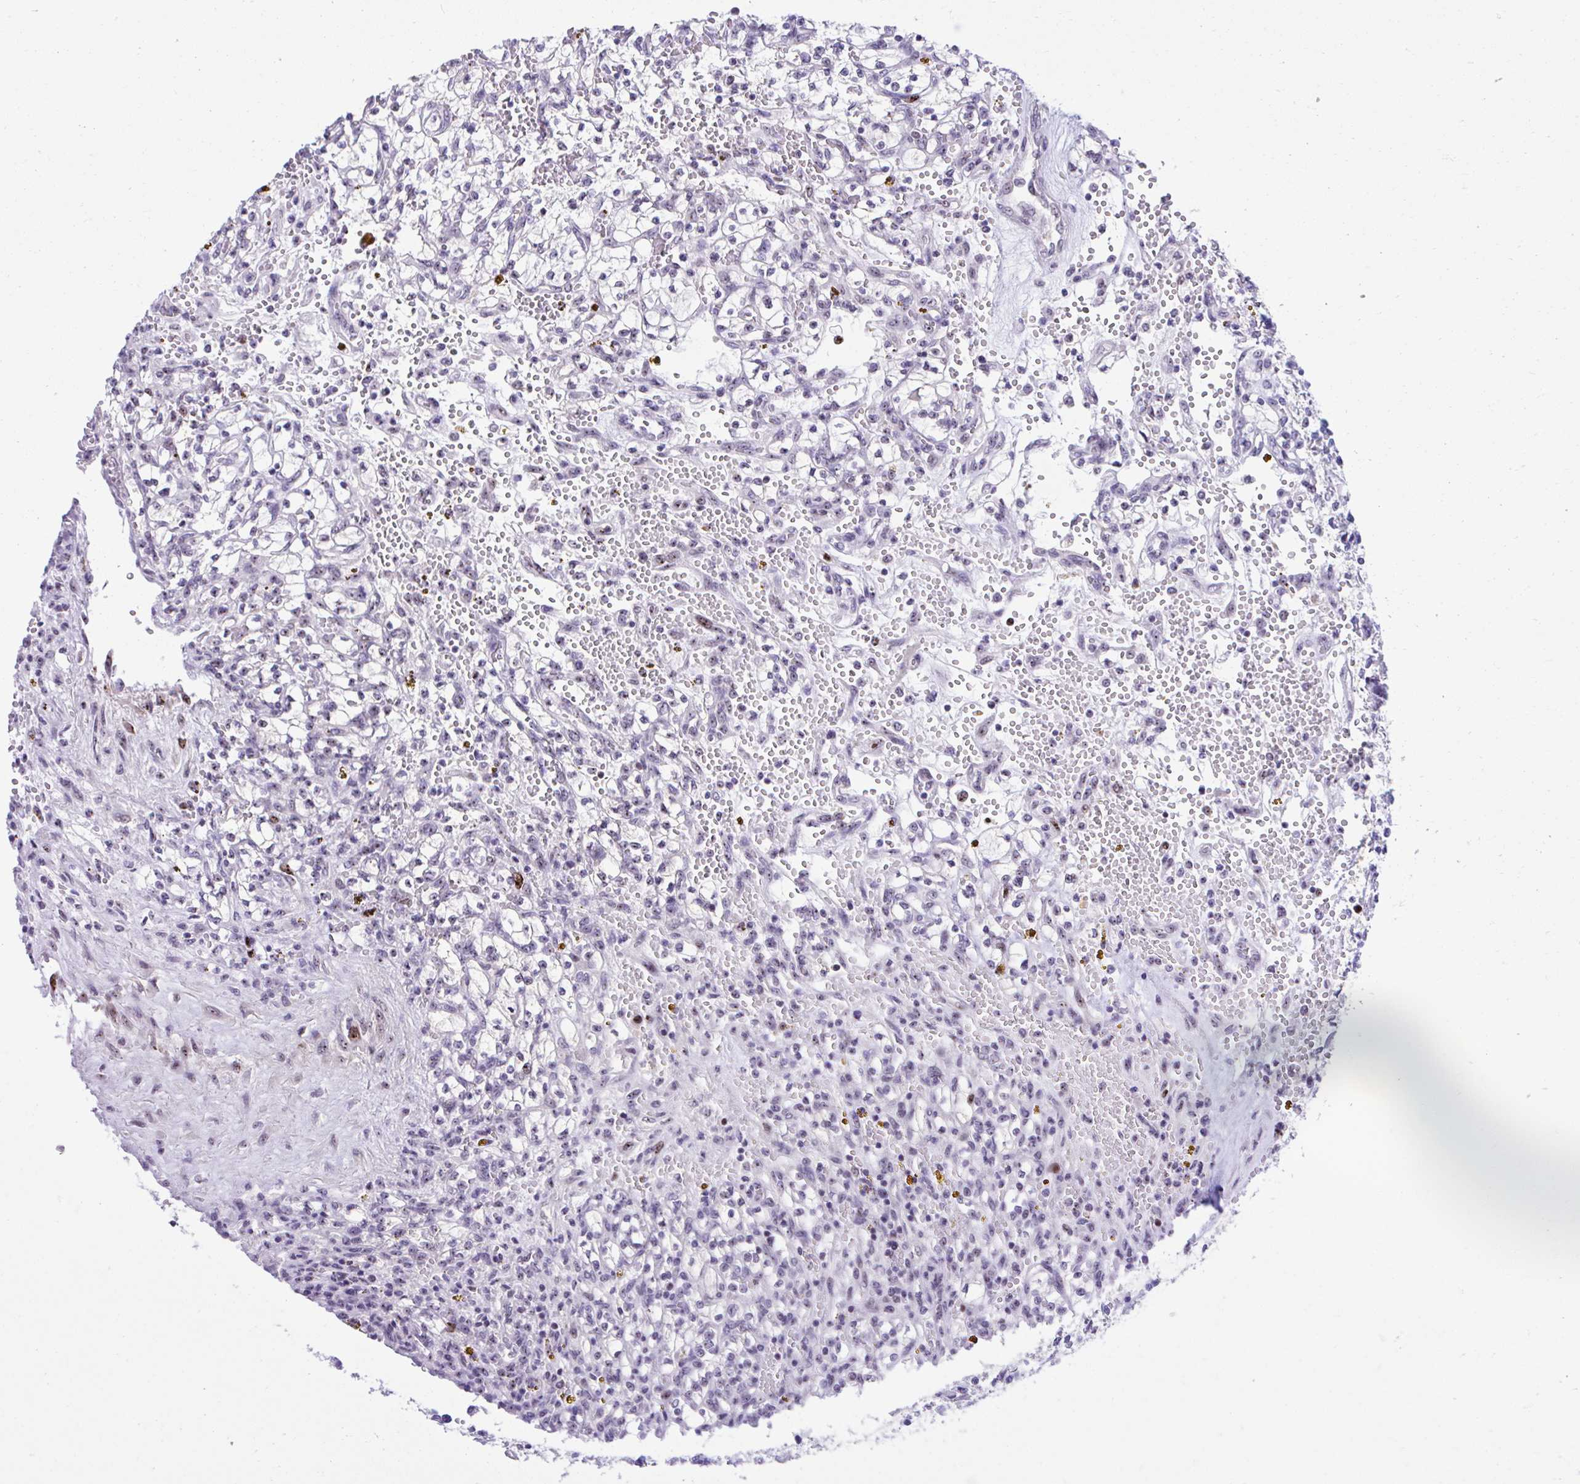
{"staining": {"intensity": "negative", "quantity": "none", "location": "none"}, "tissue": "renal cancer", "cell_type": "Tumor cells", "image_type": "cancer", "snomed": [{"axis": "morphology", "description": "Adenocarcinoma, NOS"}, {"axis": "topography", "description": "Kidney"}], "caption": "This is an immunohistochemistry (IHC) image of human renal adenocarcinoma. There is no positivity in tumor cells.", "gene": "CEP72", "patient": {"sex": "female", "age": 64}}